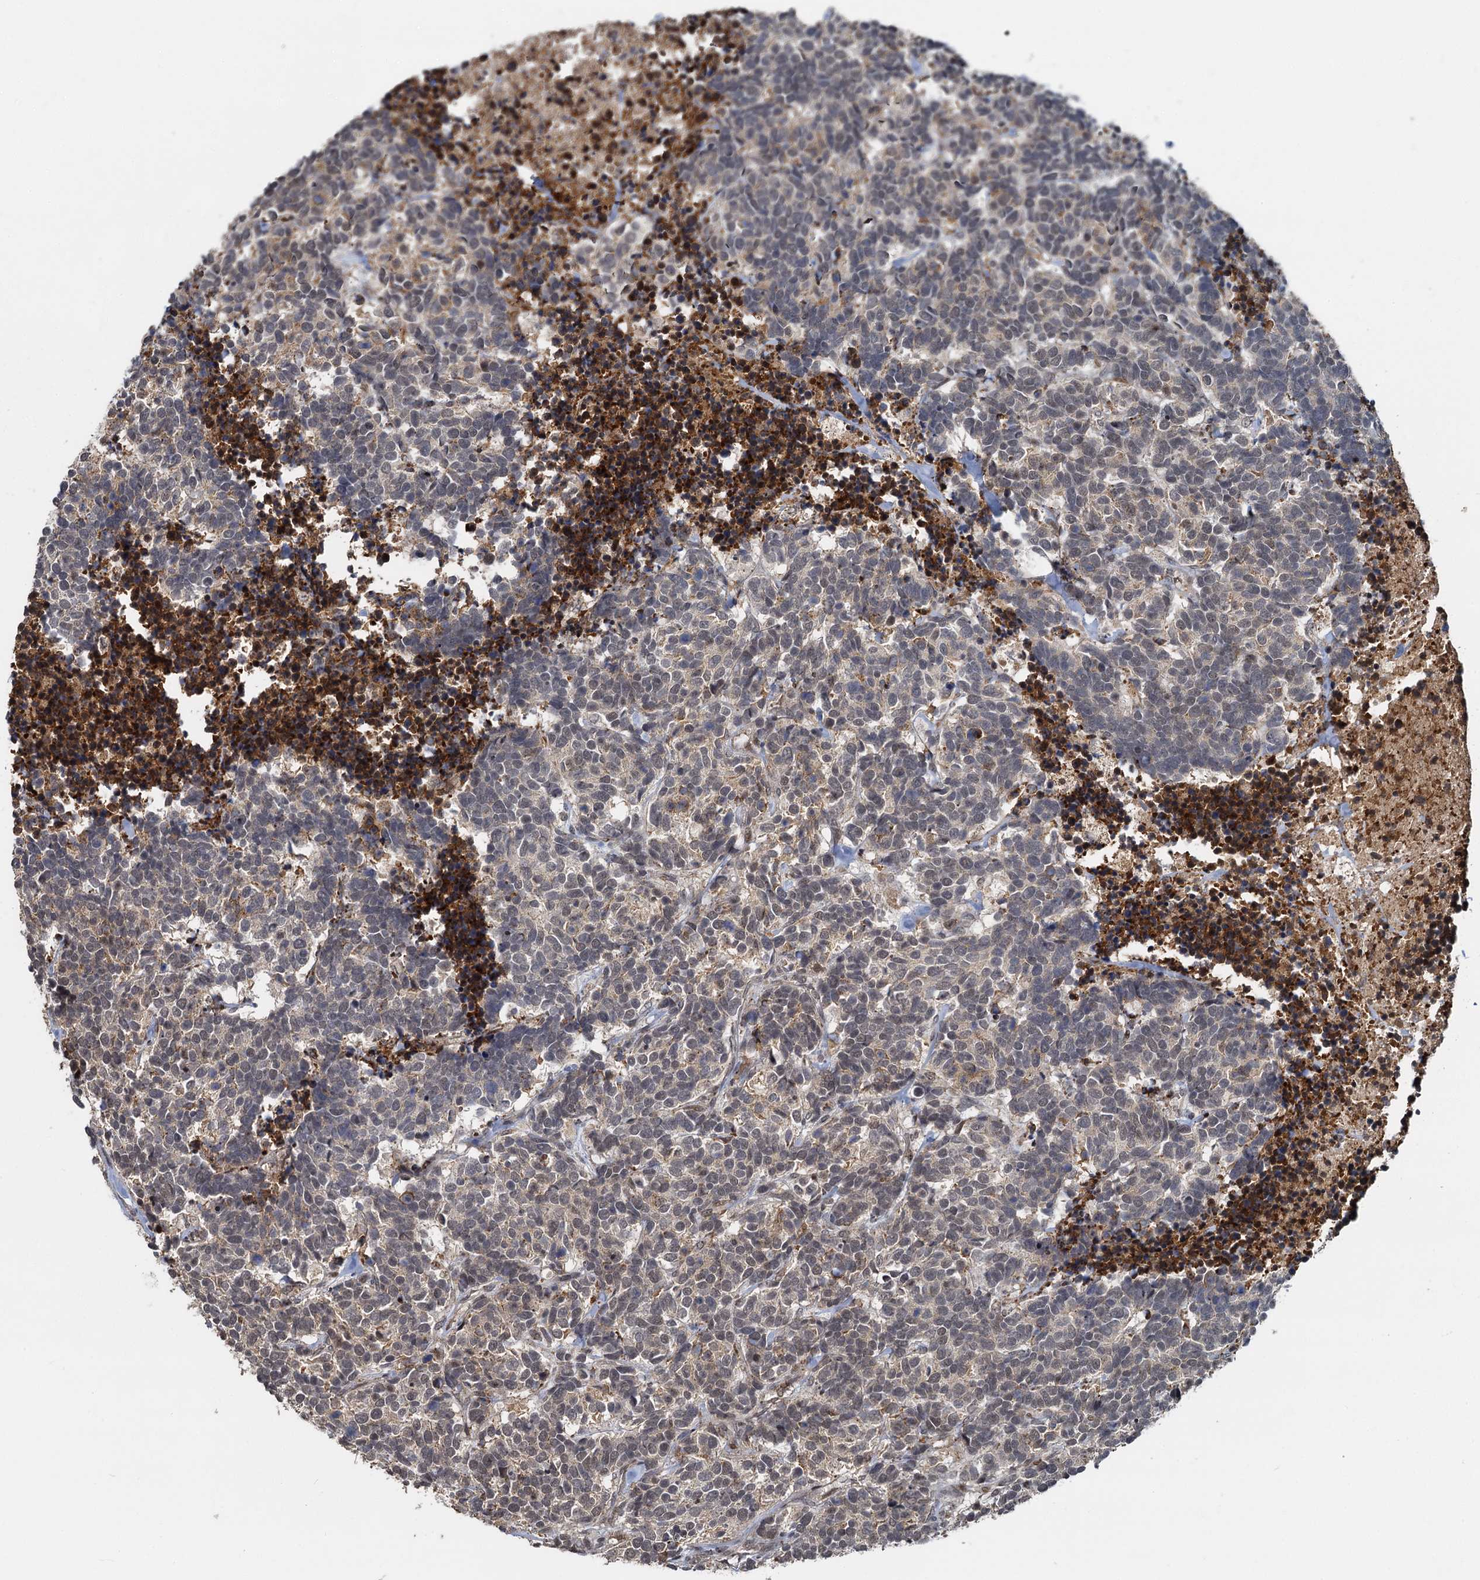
{"staining": {"intensity": "weak", "quantity": "<25%", "location": "nuclear"}, "tissue": "carcinoid", "cell_type": "Tumor cells", "image_type": "cancer", "snomed": [{"axis": "morphology", "description": "Carcinoma, NOS"}, {"axis": "morphology", "description": "Carcinoid, malignant, NOS"}, {"axis": "topography", "description": "Urinary bladder"}], "caption": "The image demonstrates no staining of tumor cells in carcinoma. (Stains: DAB (3,3'-diaminobenzidine) IHC with hematoxylin counter stain, Microscopy: brightfield microscopy at high magnification).", "gene": "FANCI", "patient": {"sex": "male", "age": 57}}